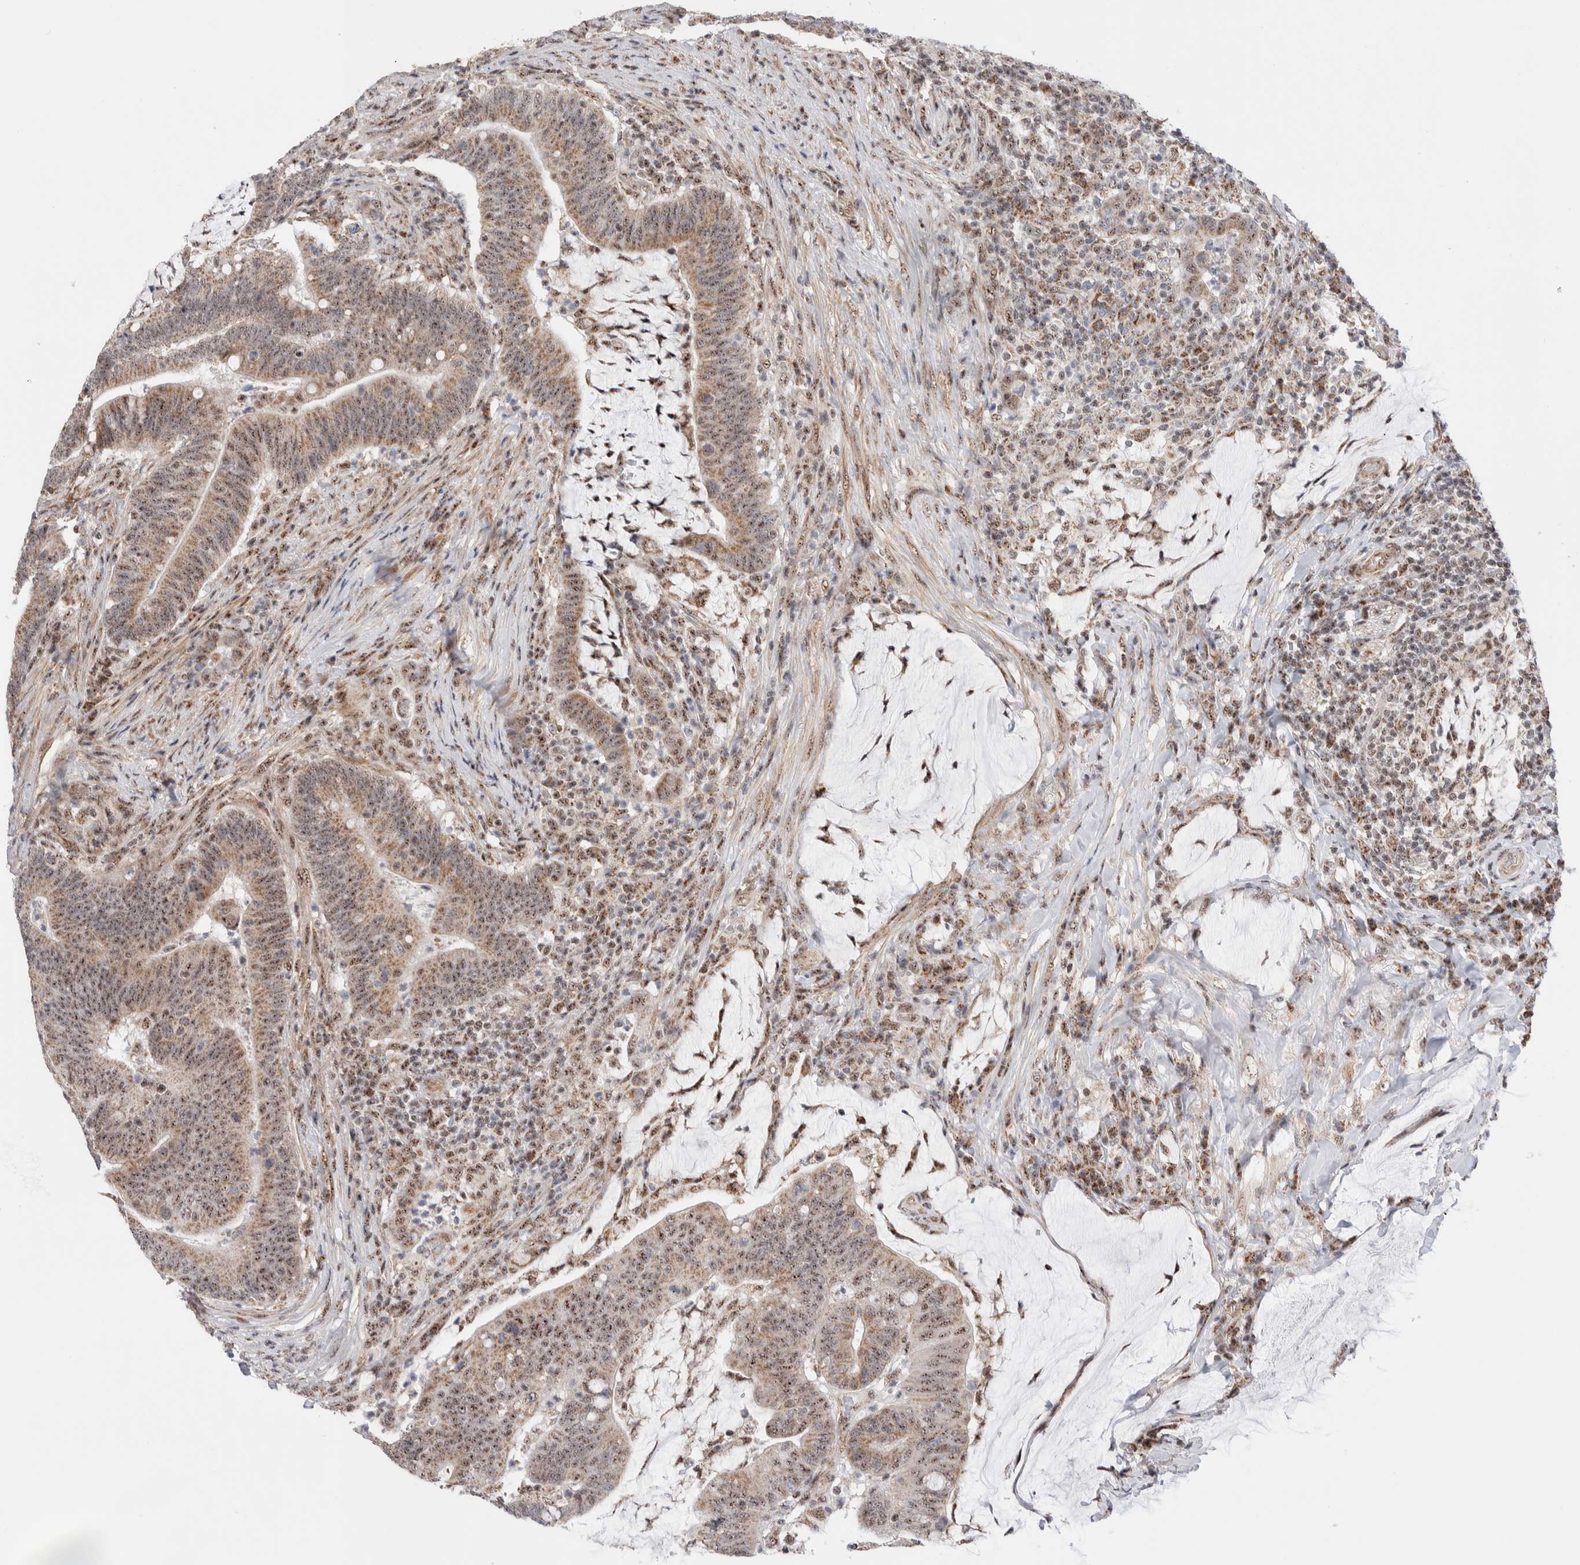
{"staining": {"intensity": "moderate", "quantity": ">75%", "location": "cytoplasmic/membranous,nuclear"}, "tissue": "colorectal cancer", "cell_type": "Tumor cells", "image_type": "cancer", "snomed": [{"axis": "morphology", "description": "Normal tissue, NOS"}, {"axis": "morphology", "description": "Adenocarcinoma, NOS"}, {"axis": "topography", "description": "Colon"}], "caption": "The photomicrograph demonstrates immunohistochemical staining of colorectal cancer (adenocarcinoma). There is moderate cytoplasmic/membranous and nuclear expression is identified in about >75% of tumor cells. (DAB IHC, brown staining for protein, blue staining for nuclei).", "gene": "ZNF695", "patient": {"sex": "female", "age": 66}}